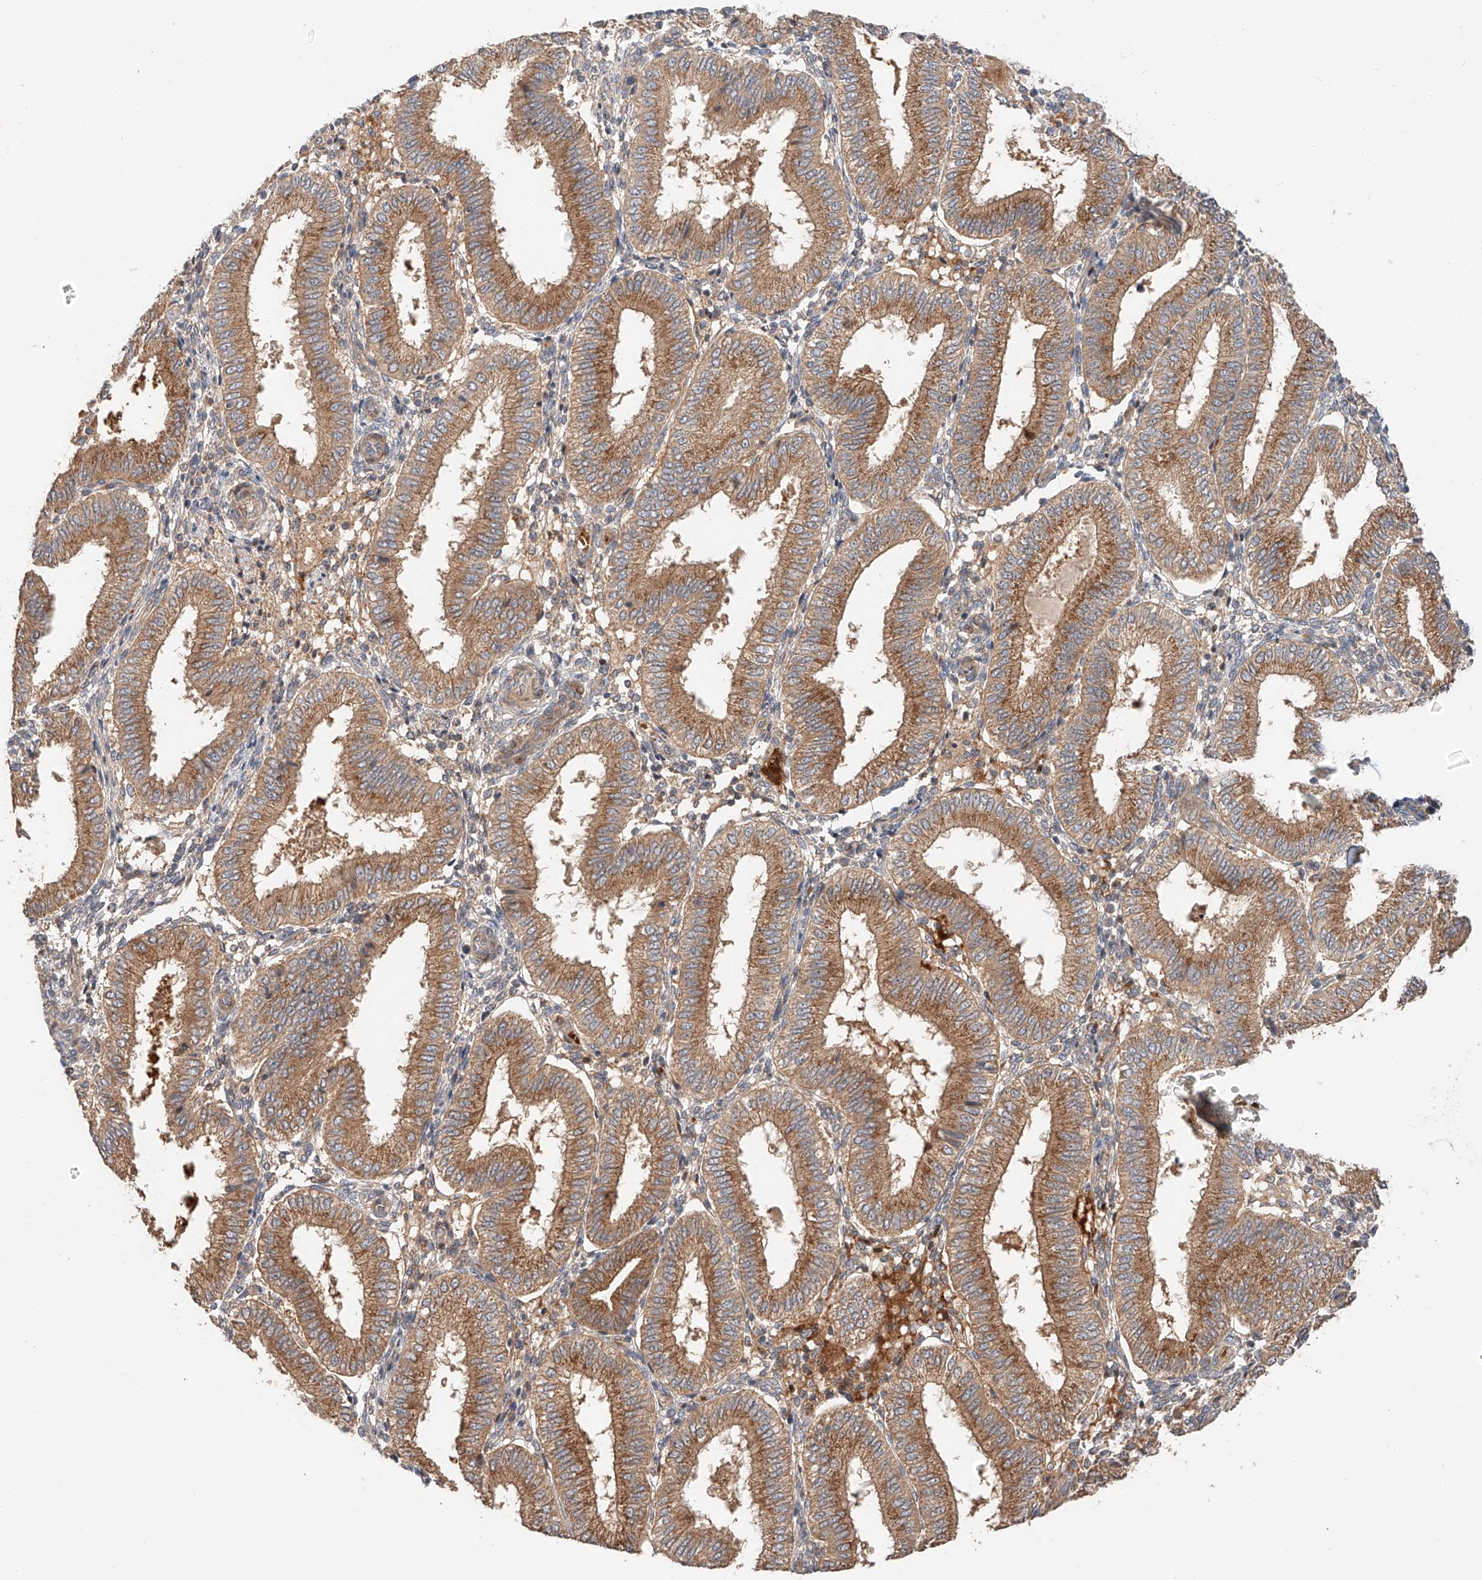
{"staining": {"intensity": "weak", "quantity": "25%-75%", "location": "cytoplasmic/membranous"}, "tissue": "endometrium", "cell_type": "Cells in endometrial stroma", "image_type": "normal", "snomed": [{"axis": "morphology", "description": "Normal tissue, NOS"}, {"axis": "topography", "description": "Endometrium"}], "caption": "The immunohistochemical stain labels weak cytoplasmic/membranous positivity in cells in endometrial stroma of benign endometrium.", "gene": "XPNPEP1", "patient": {"sex": "female", "age": 39}}